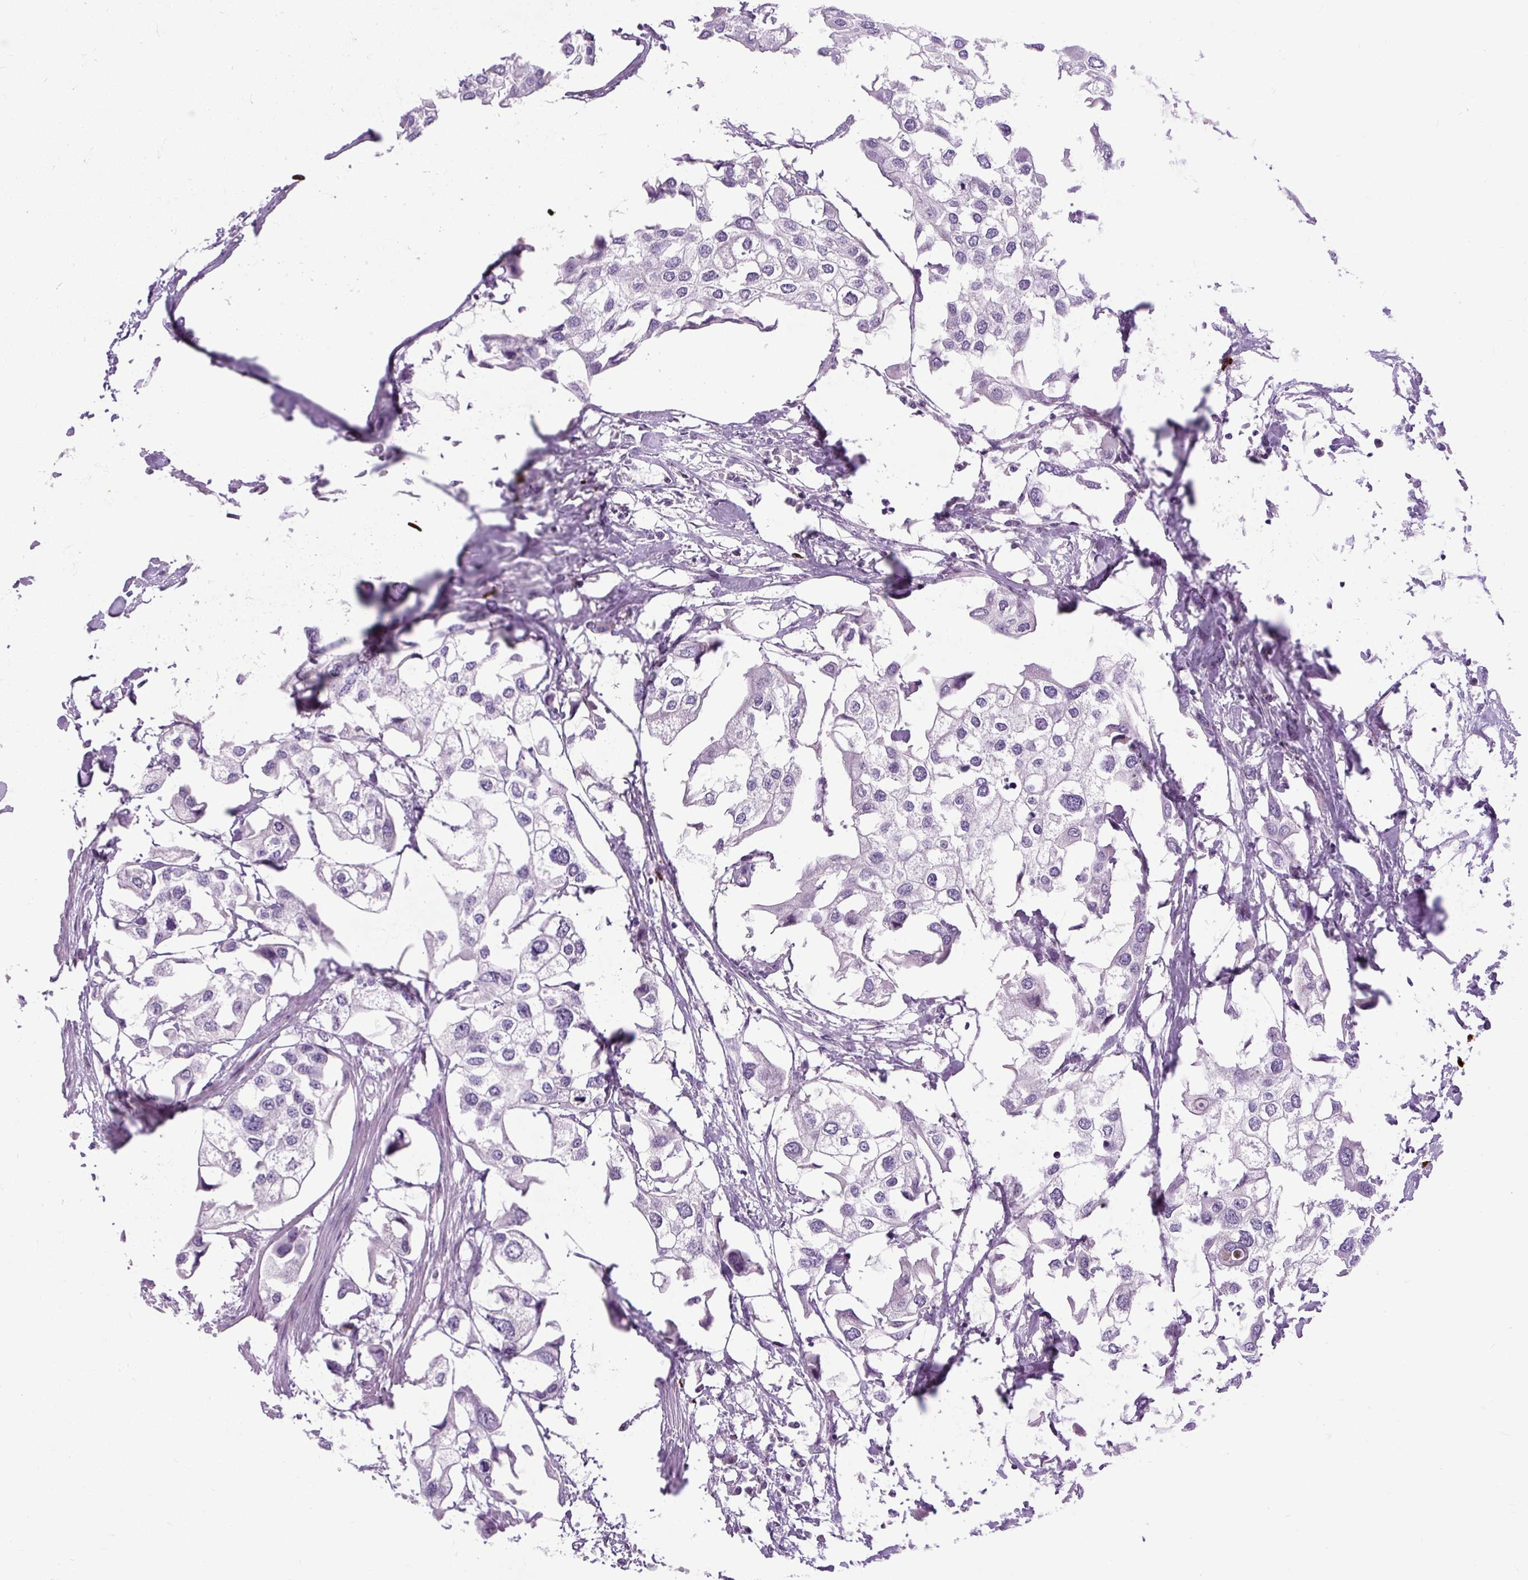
{"staining": {"intensity": "negative", "quantity": "none", "location": "none"}, "tissue": "urothelial cancer", "cell_type": "Tumor cells", "image_type": "cancer", "snomed": [{"axis": "morphology", "description": "Urothelial carcinoma, High grade"}, {"axis": "topography", "description": "Urinary bladder"}], "caption": "The histopathology image displays no significant staining in tumor cells of urothelial cancer.", "gene": "ARRDC2", "patient": {"sex": "male", "age": 64}}